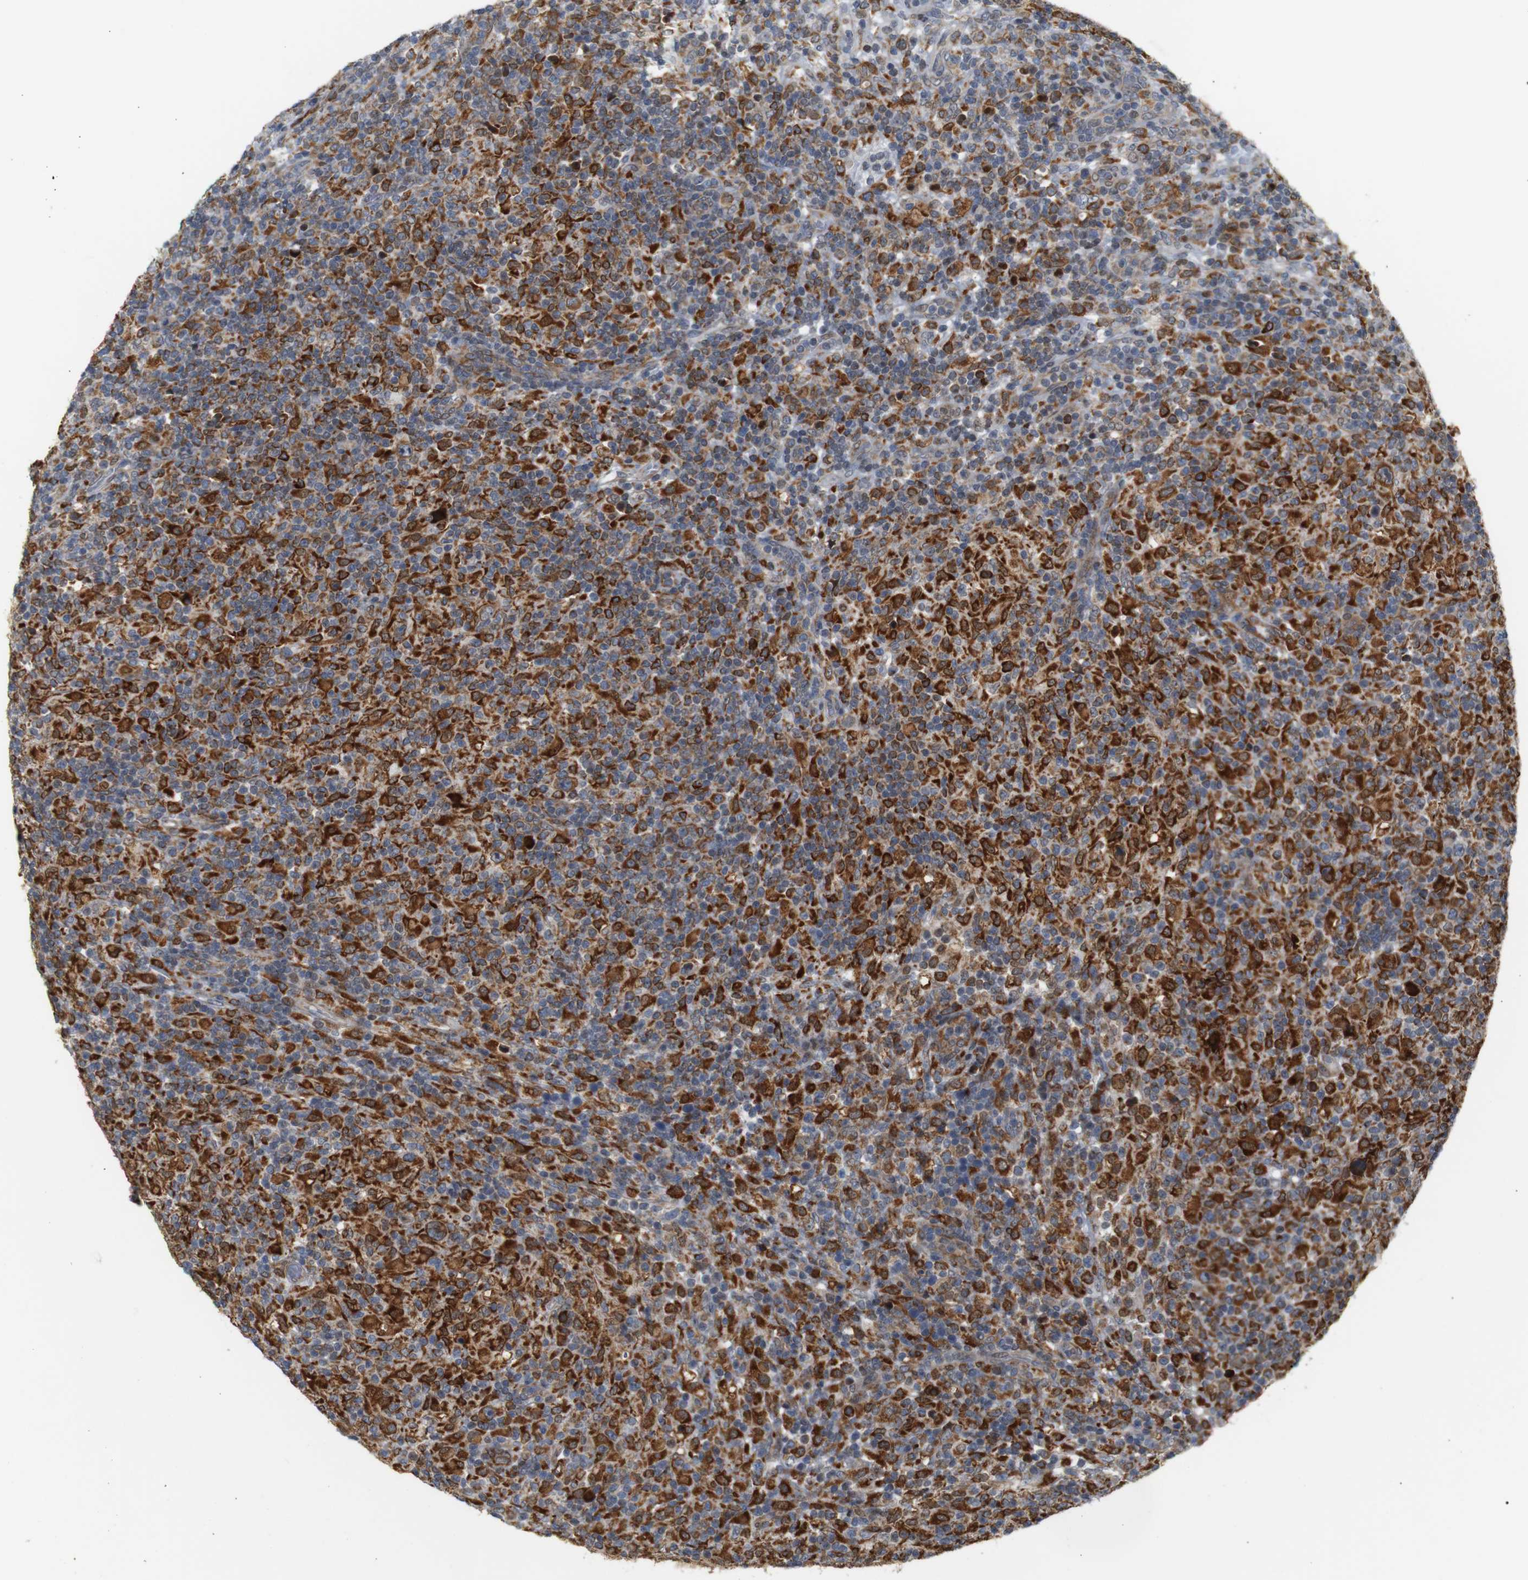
{"staining": {"intensity": "moderate", "quantity": ">75%", "location": "cytoplasmic/membranous"}, "tissue": "lymphoma", "cell_type": "Tumor cells", "image_type": "cancer", "snomed": [{"axis": "morphology", "description": "Hodgkin's disease, NOS"}, {"axis": "topography", "description": "Lymph node"}], "caption": "Protein staining of Hodgkin's disease tissue displays moderate cytoplasmic/membranous positivity in approximately >75% of tumor cells. The staining was performed using DAB to visualize the protein expression in brown, while the nuclei were stained in blue with hematoxylin (Magnification: 20x).", "gene": "PTPN1", "patient": {"sex": "male", "age": 70}}